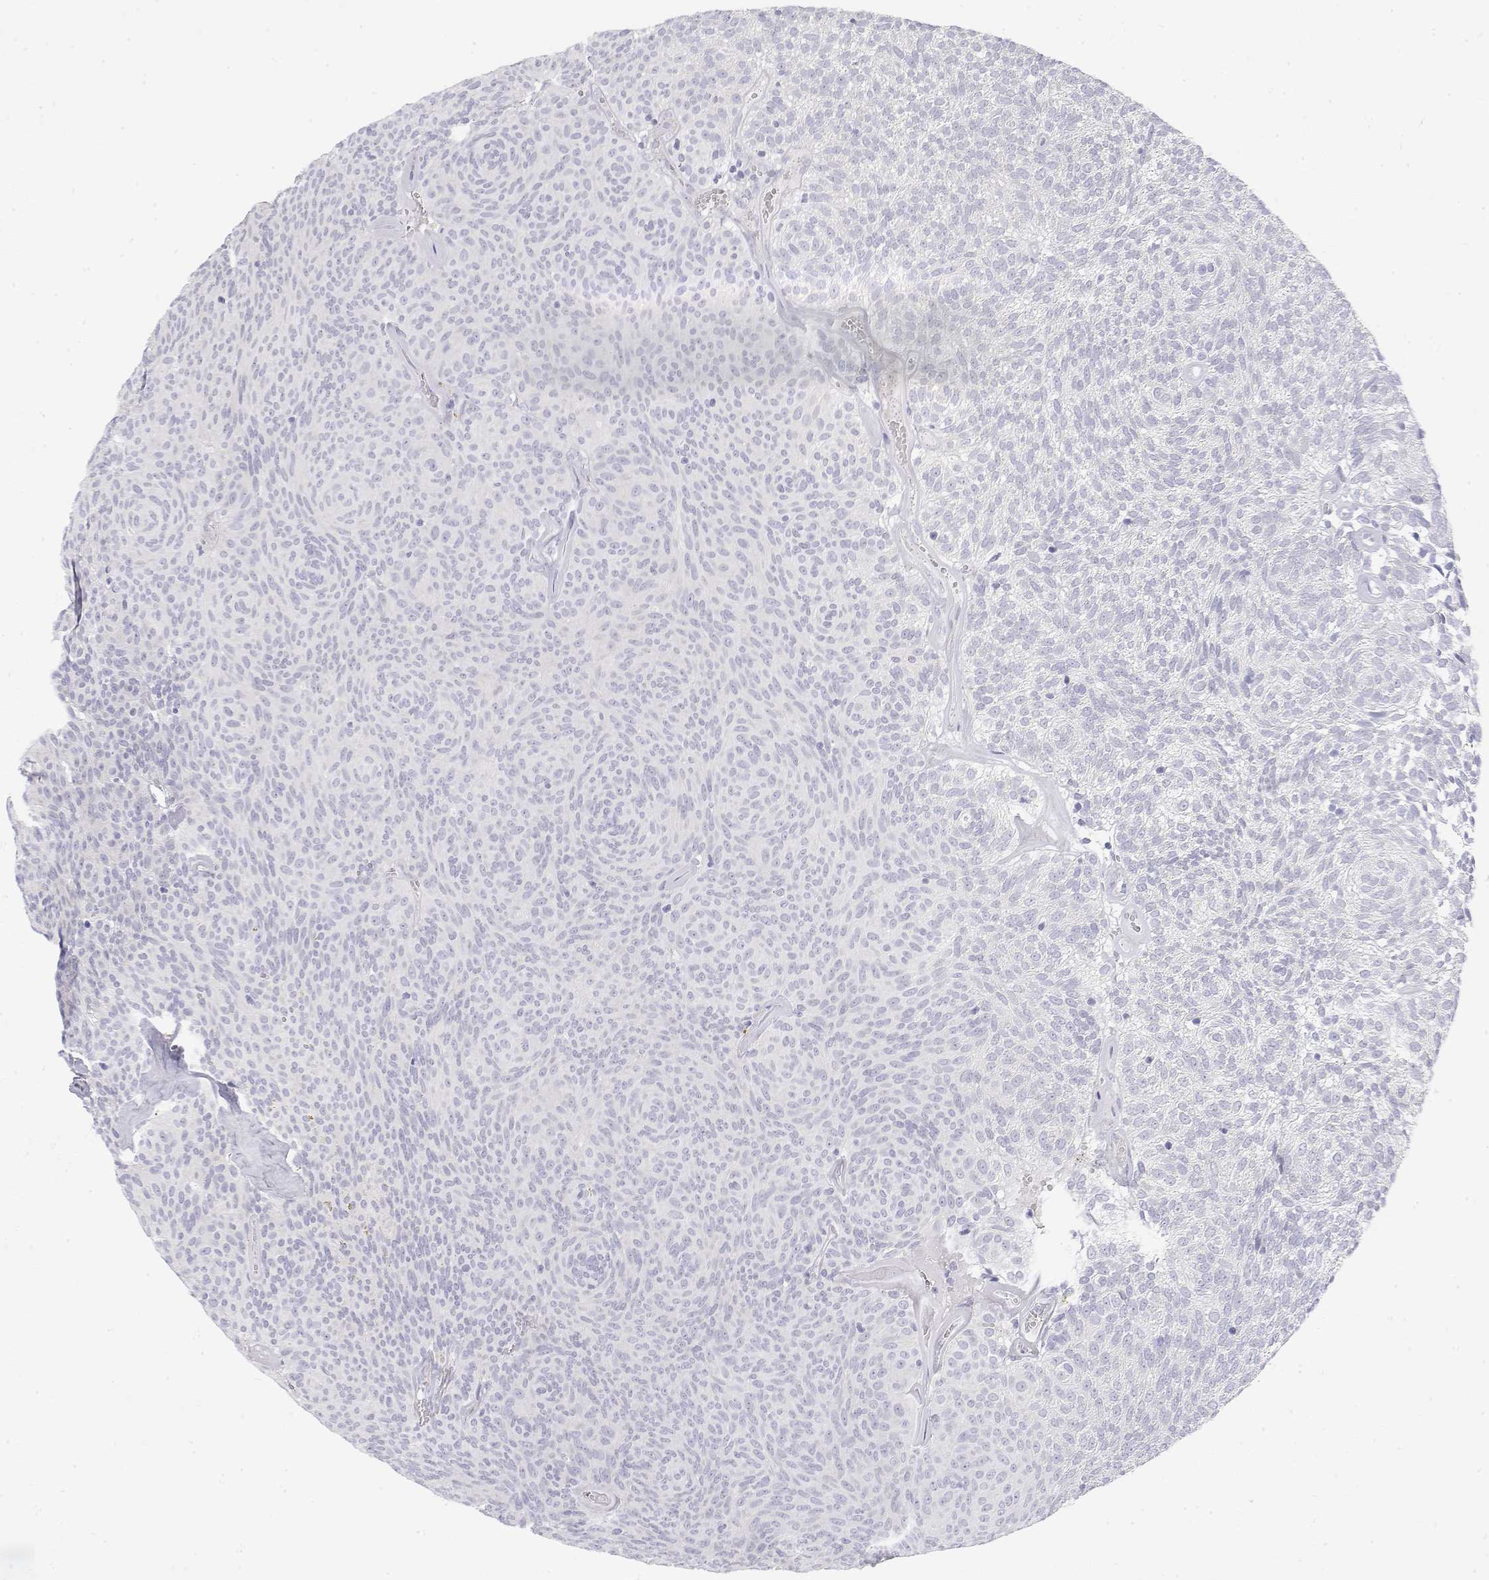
{"staining": {"intensity": "negative", "quantity": "none", "location": "none"}, "tissue": "urothelial cancer", "cell_type": "Tumor cells", "image_type": "cancer", "snomed": [{"axis": "morphology", "description": "Urothelial carcinoma, Low grade"}, {"axis": "topography", "description": "Urinary bladder"}], "caption": "Immunohistochemistry image of urothelial carcinoma (low-grade) stained for a protein (brown), which reveals no positivity in tumor cells. Nuclei are stained in blue.", "gene": "MISP", "patient": {"sex": "male", "age": 77}}